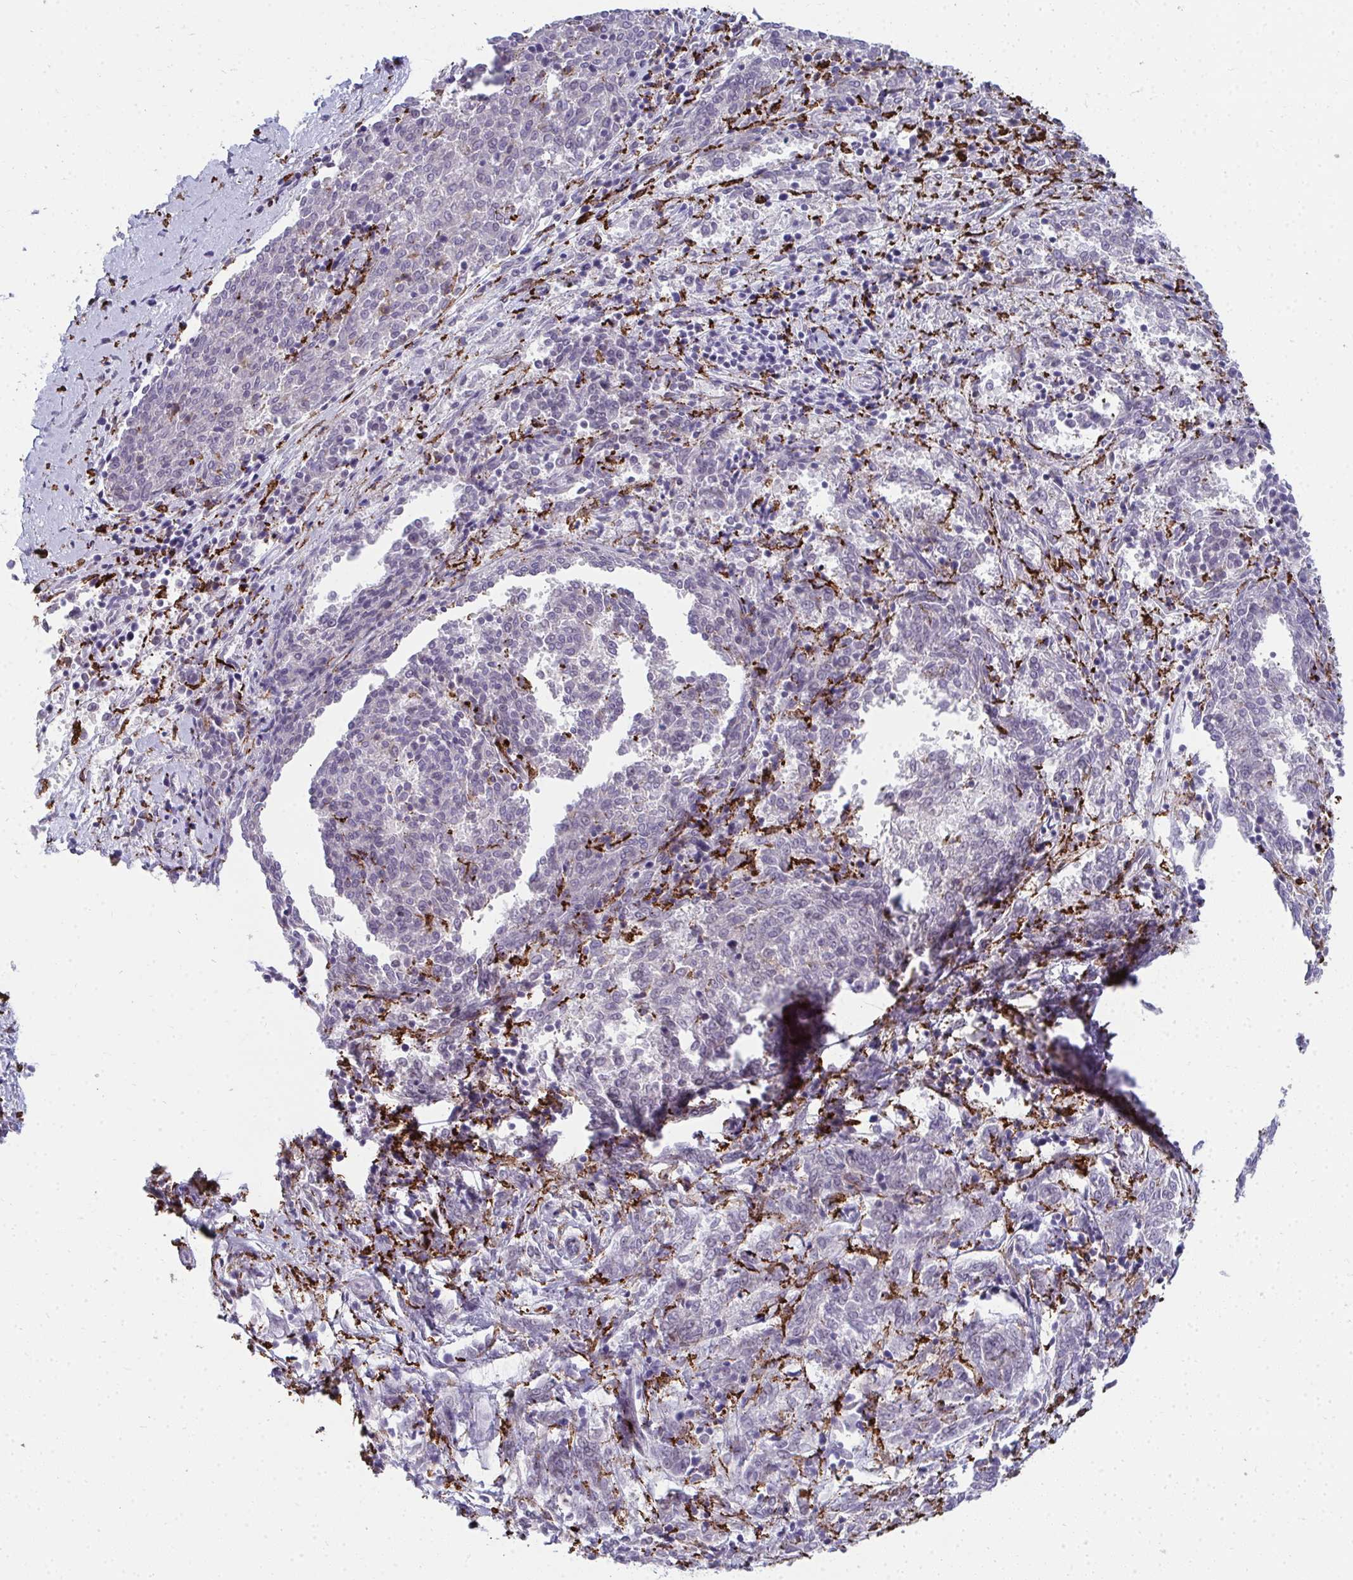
{"staining": {"intensity": "negative", "quantity": "none", "location": "none"}, "tissue": "melanoma", "cell_type": "Tumor cells", "image_type": "cancer", "snomed": [{"axis": "morphology", "description": "Malignant melanoma, NOS"}, {"axis": "topography", "description": "Skin"}], "caption": "The IHC histopathology image has no significant positivity in tumor cells of malignant melanoma tissue.", "gene": "CD163", "patient": {"sex": "female", "age": 72}}